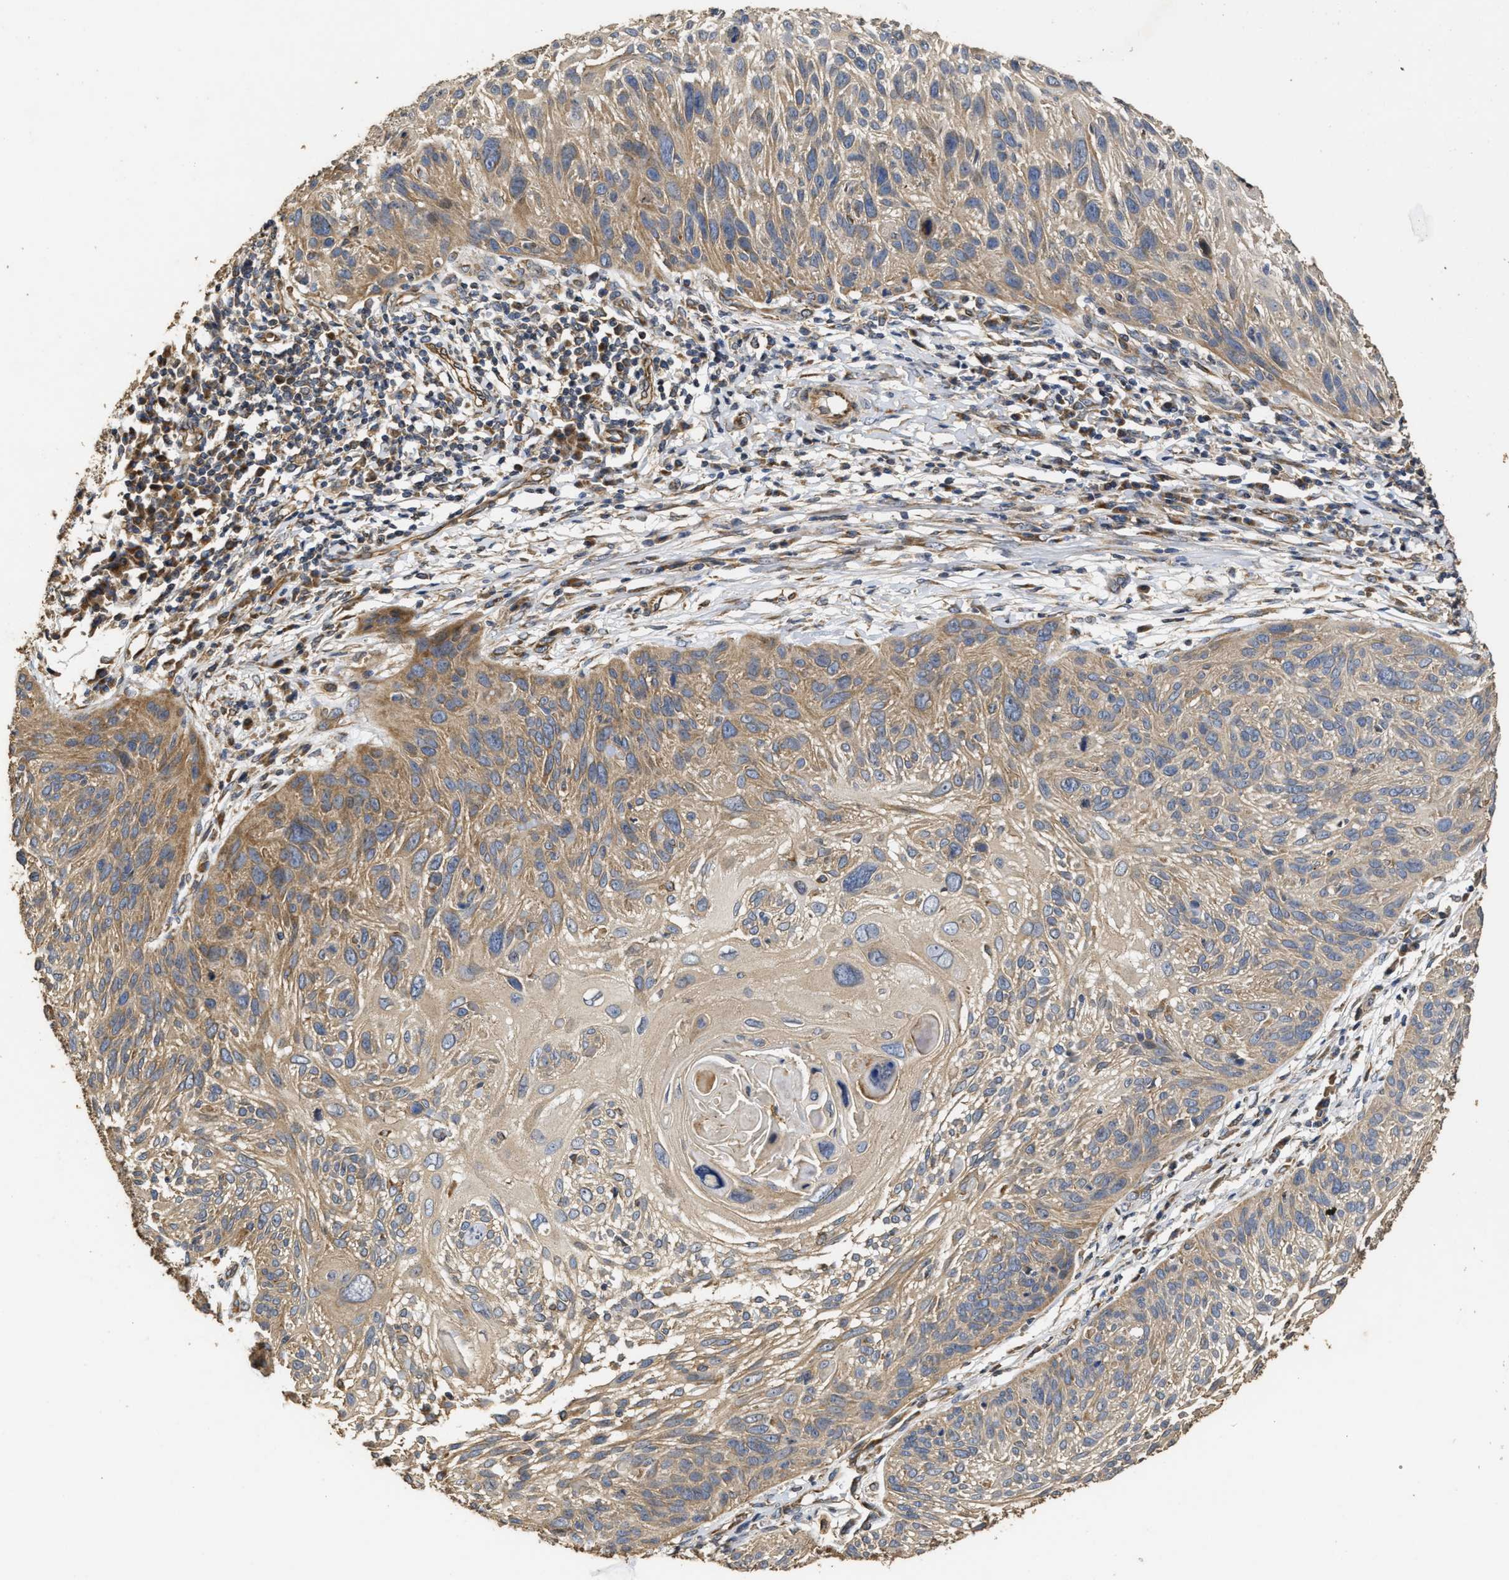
{"staining": {"intensity": "moderate", "quantity": "25%-75%", "location": "cytoplasmic/membranous"}, "tissue": "cervical cancer", "cell_type": "Tumor cells", "image_type": "cancer", "snomed": [{"axis": "morphology", "description": "Squamous cell carcinoma, NOS"}, {"axis": "topography", "description": "Cervix"}], "caption": "This is a micrograph of immunohistochemistry staining of cervical cancer (squamous cell carcinoma), which shows moderate expression in the cytoplasmic/membranous of tumor cells.", "gene": "NAV1", "patient": {"sex": "female", "age": 51}}